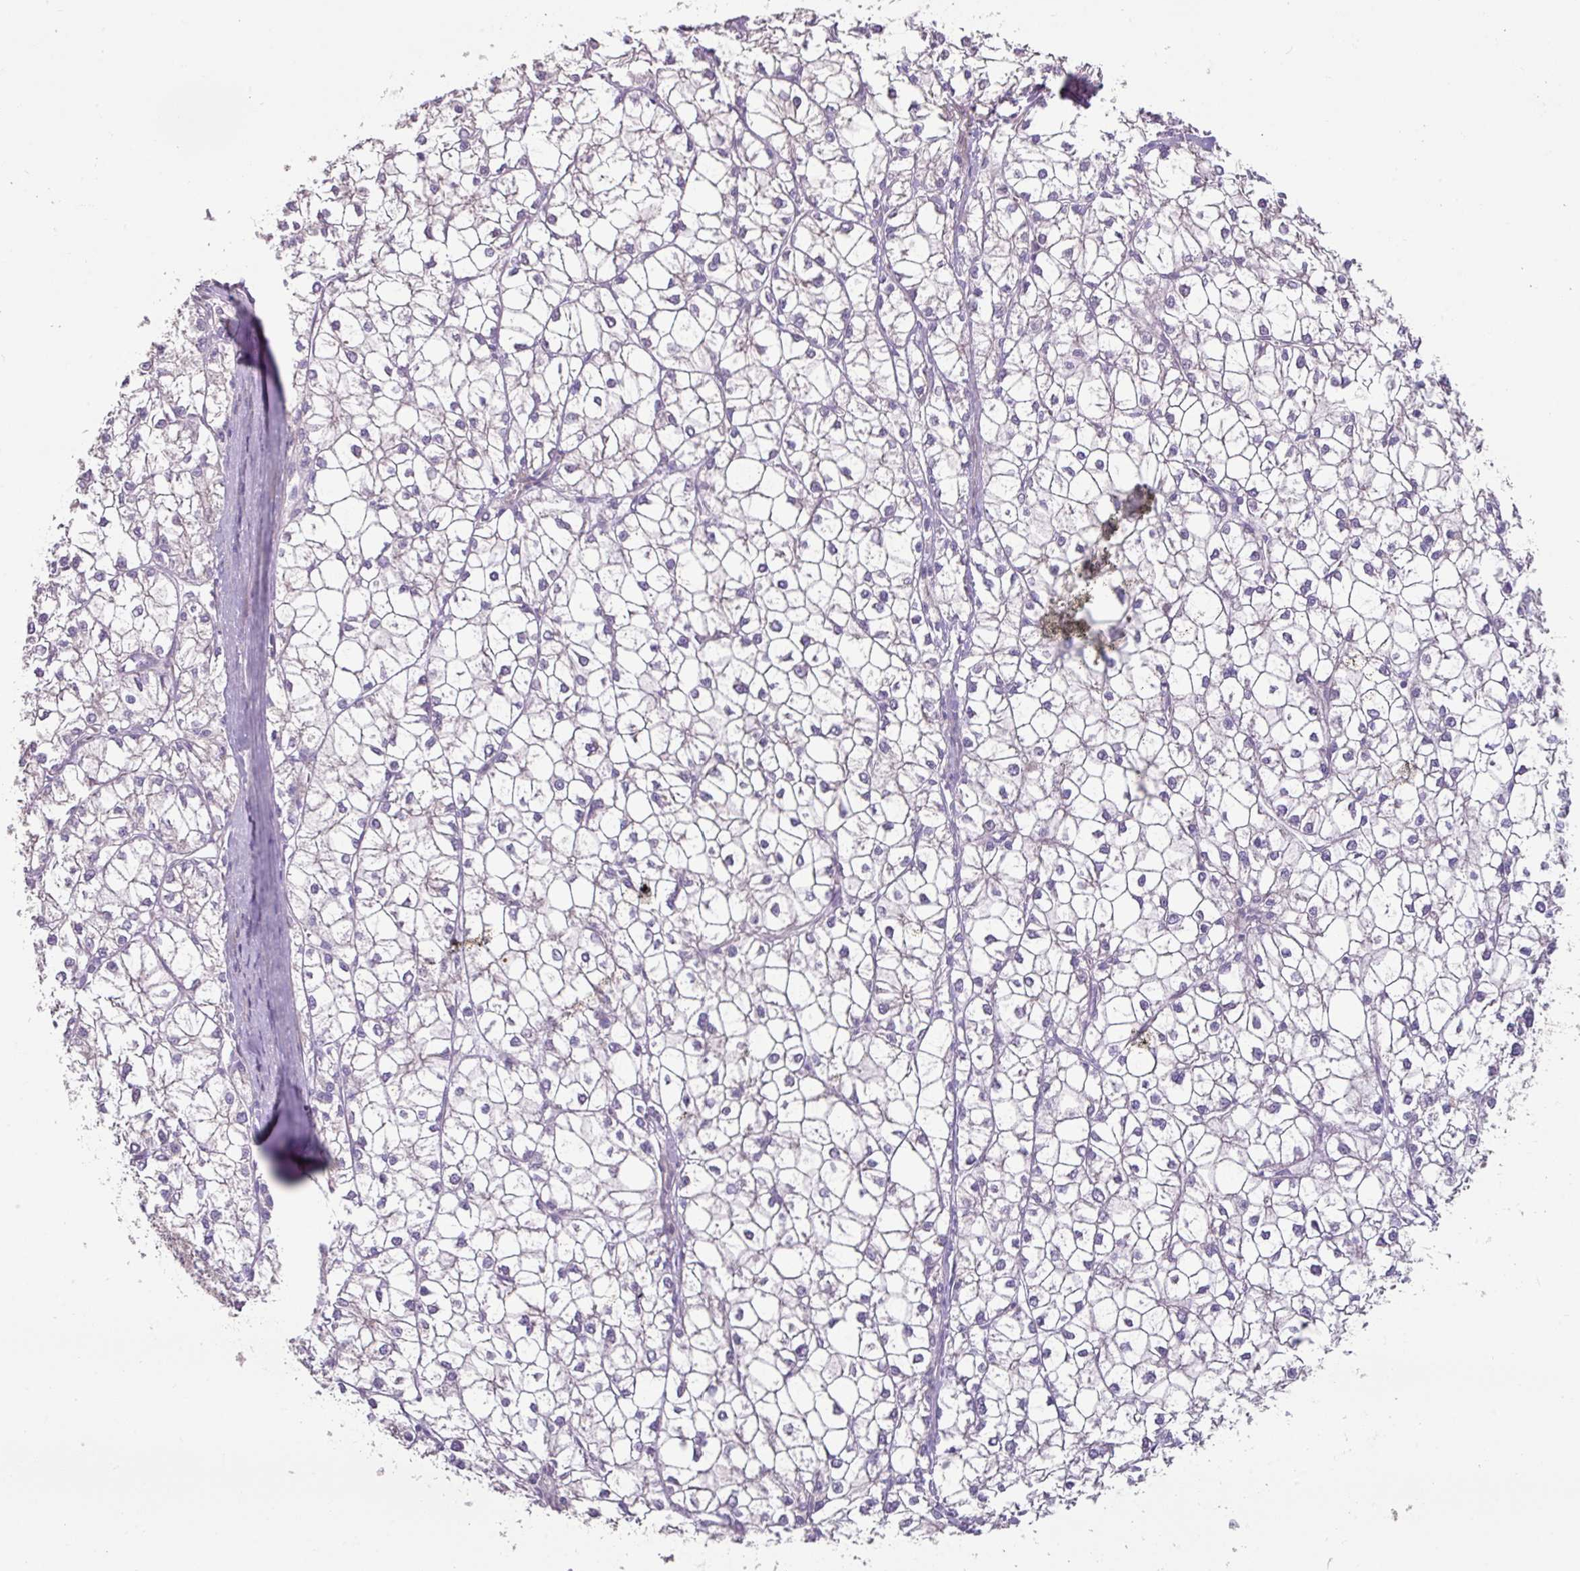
{"staining": {"intensity": "negative", "quantity": "none", "location": "none"}, "tissue": "liver cancer", "cell_type": "Tumor cells", "image_type": "cancer", "snomed": [{"axis": "morphology", "description": "Carcinoma, Hepatocellular, NOS"}, {"axis": "topography", "description": "Liver"}], "caption": "DAB immunohistochemical staining of human liver cancer (hepatocellular carcinoma) demonstrates no significant expression in tumor cells.", "gene": "MRRF", "patient": {"sex": "female", "age": 43}}